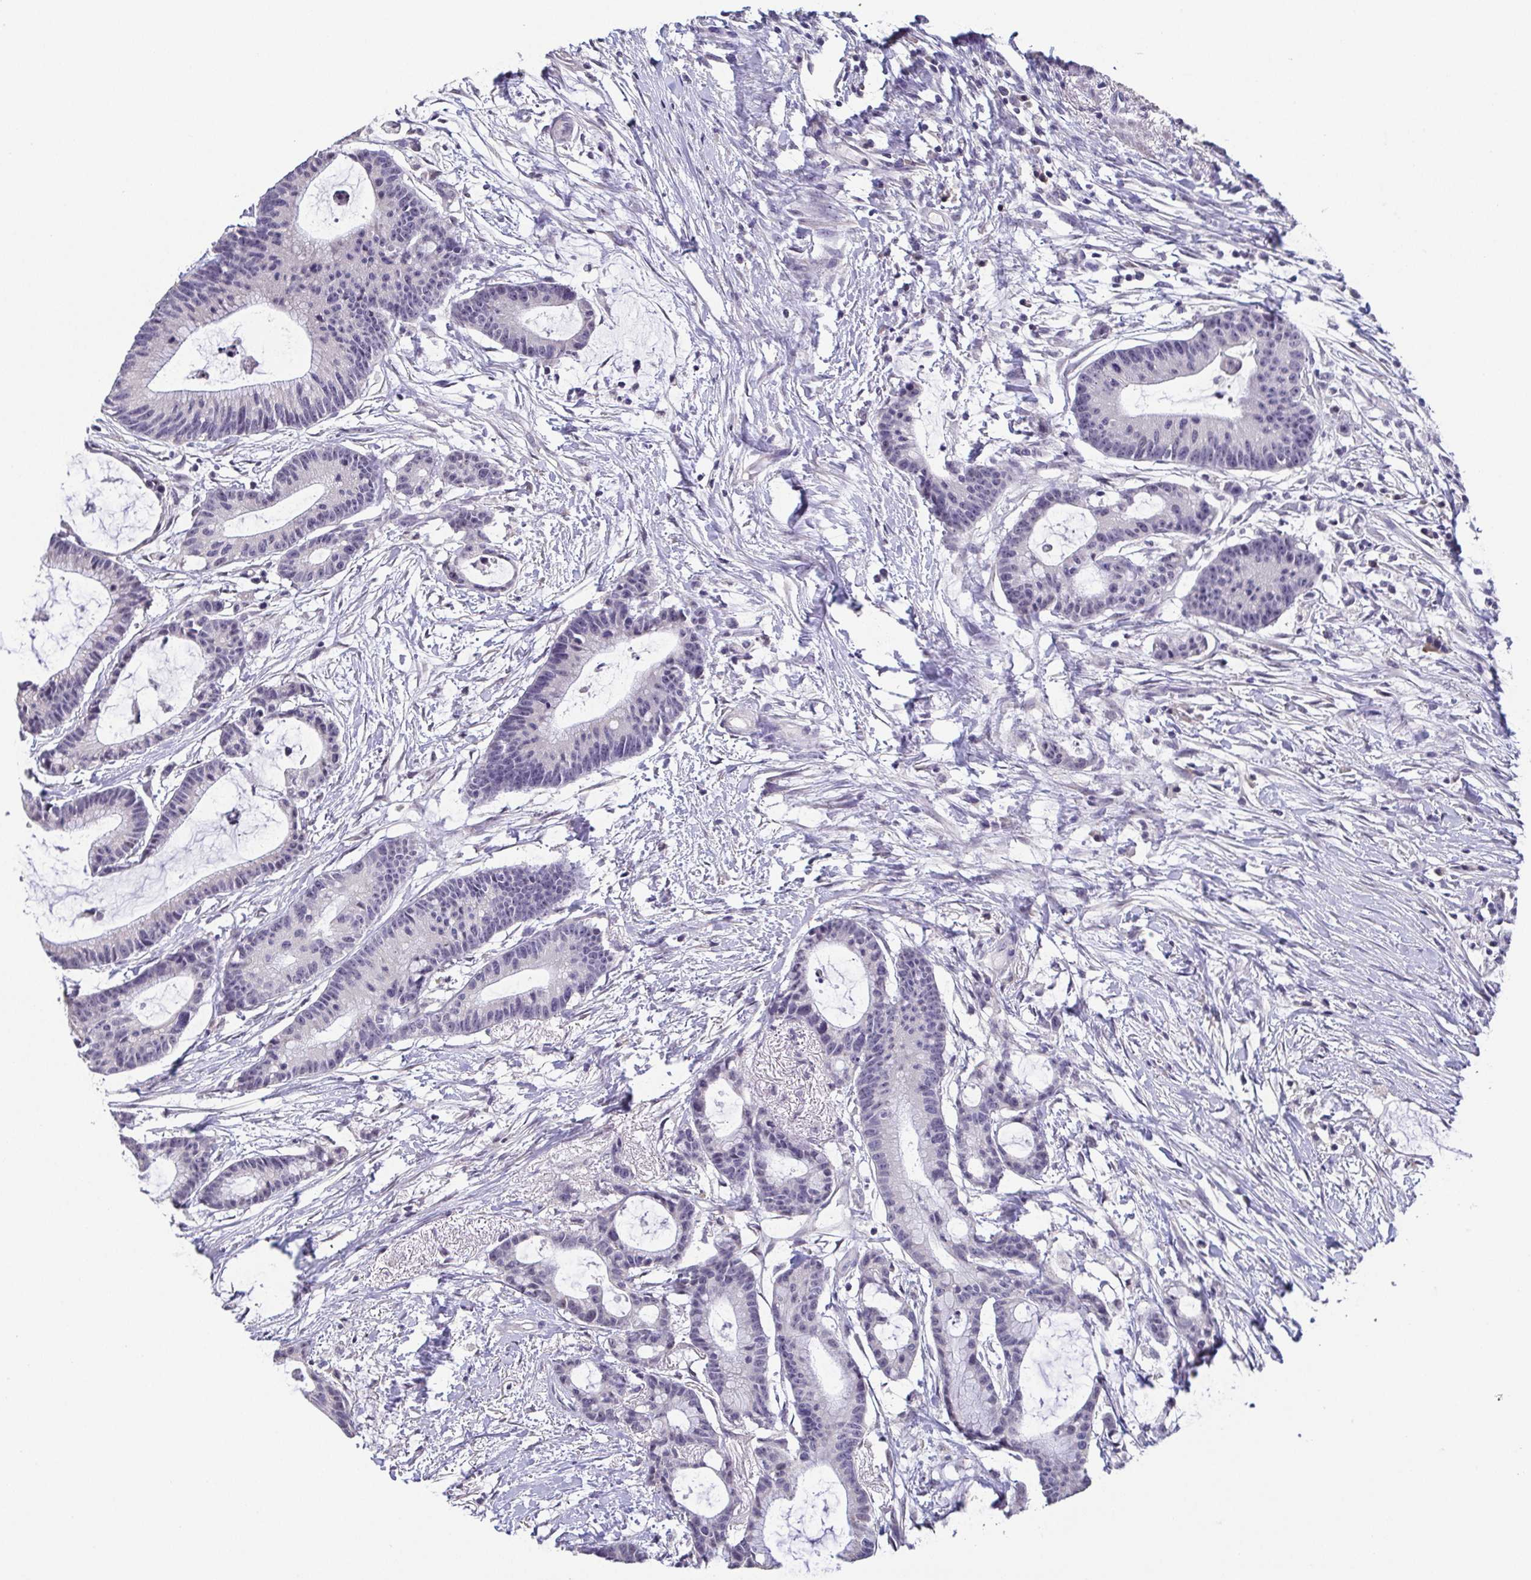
{"staining": {"intensity": "negative", "quantity": "none", "location": "none"}, "tissue": "colorectal cancer", "cell_type": "Tumor cells", "image_type": "cancer", "snomed": [{"axis": "morphology", "description": "Adenocarcinoma, NOS"}, {"axis": "topography", "description": "Colon"}], "caption": "This image is of colorectal cancer (adenocarcinoma) stained with immunohistochemistry (IHC) to label a protein in brown with the nuclei are counter-stained blue. There is no staining in tumor cells.", "gene": "NEFH", "patient": {"sex": "female", "age": 78}}